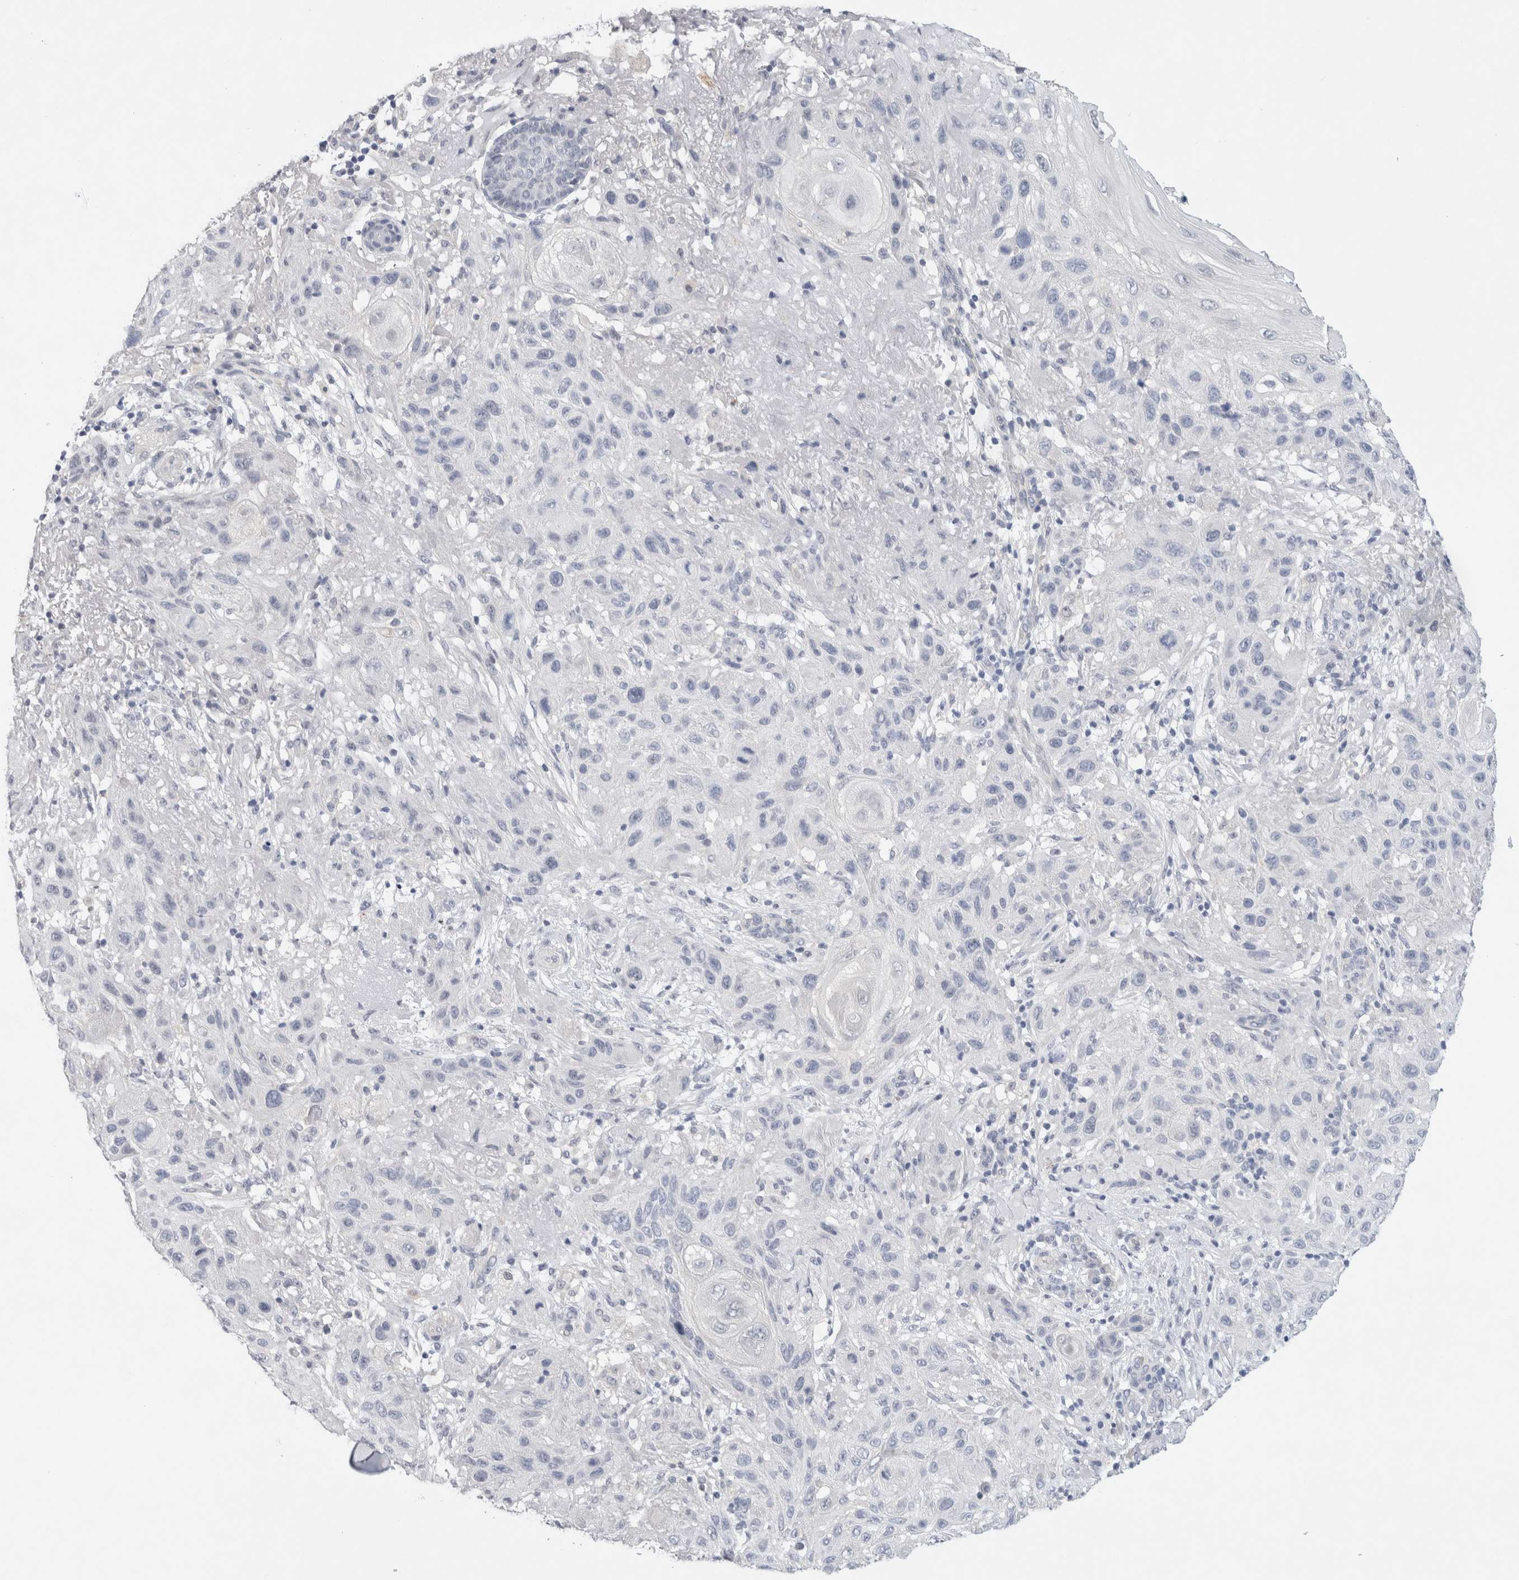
{"staining": {"intensity": "negative", "quantity": "none", "location": "none"}, "tissue": "skin cancer", "cell_type": "Tumor cells", "image_type": "cancer", "snomed": [{"axis": "morphology", "description": "Normal tissue, NOS"}, {"axis": "morphology", "description": "Squamous cell carcinoma, NOS"}, {"axis": "topography", "description": "Skin"}], "caption": "There is no significant positivity in tumor cells of skin cancer. (DAB (3,3'-diaminobenzidine) immunohistochemistry, high magnification).", "gene": "TONSL", "patient": {"sex": "female", "age": 96}}